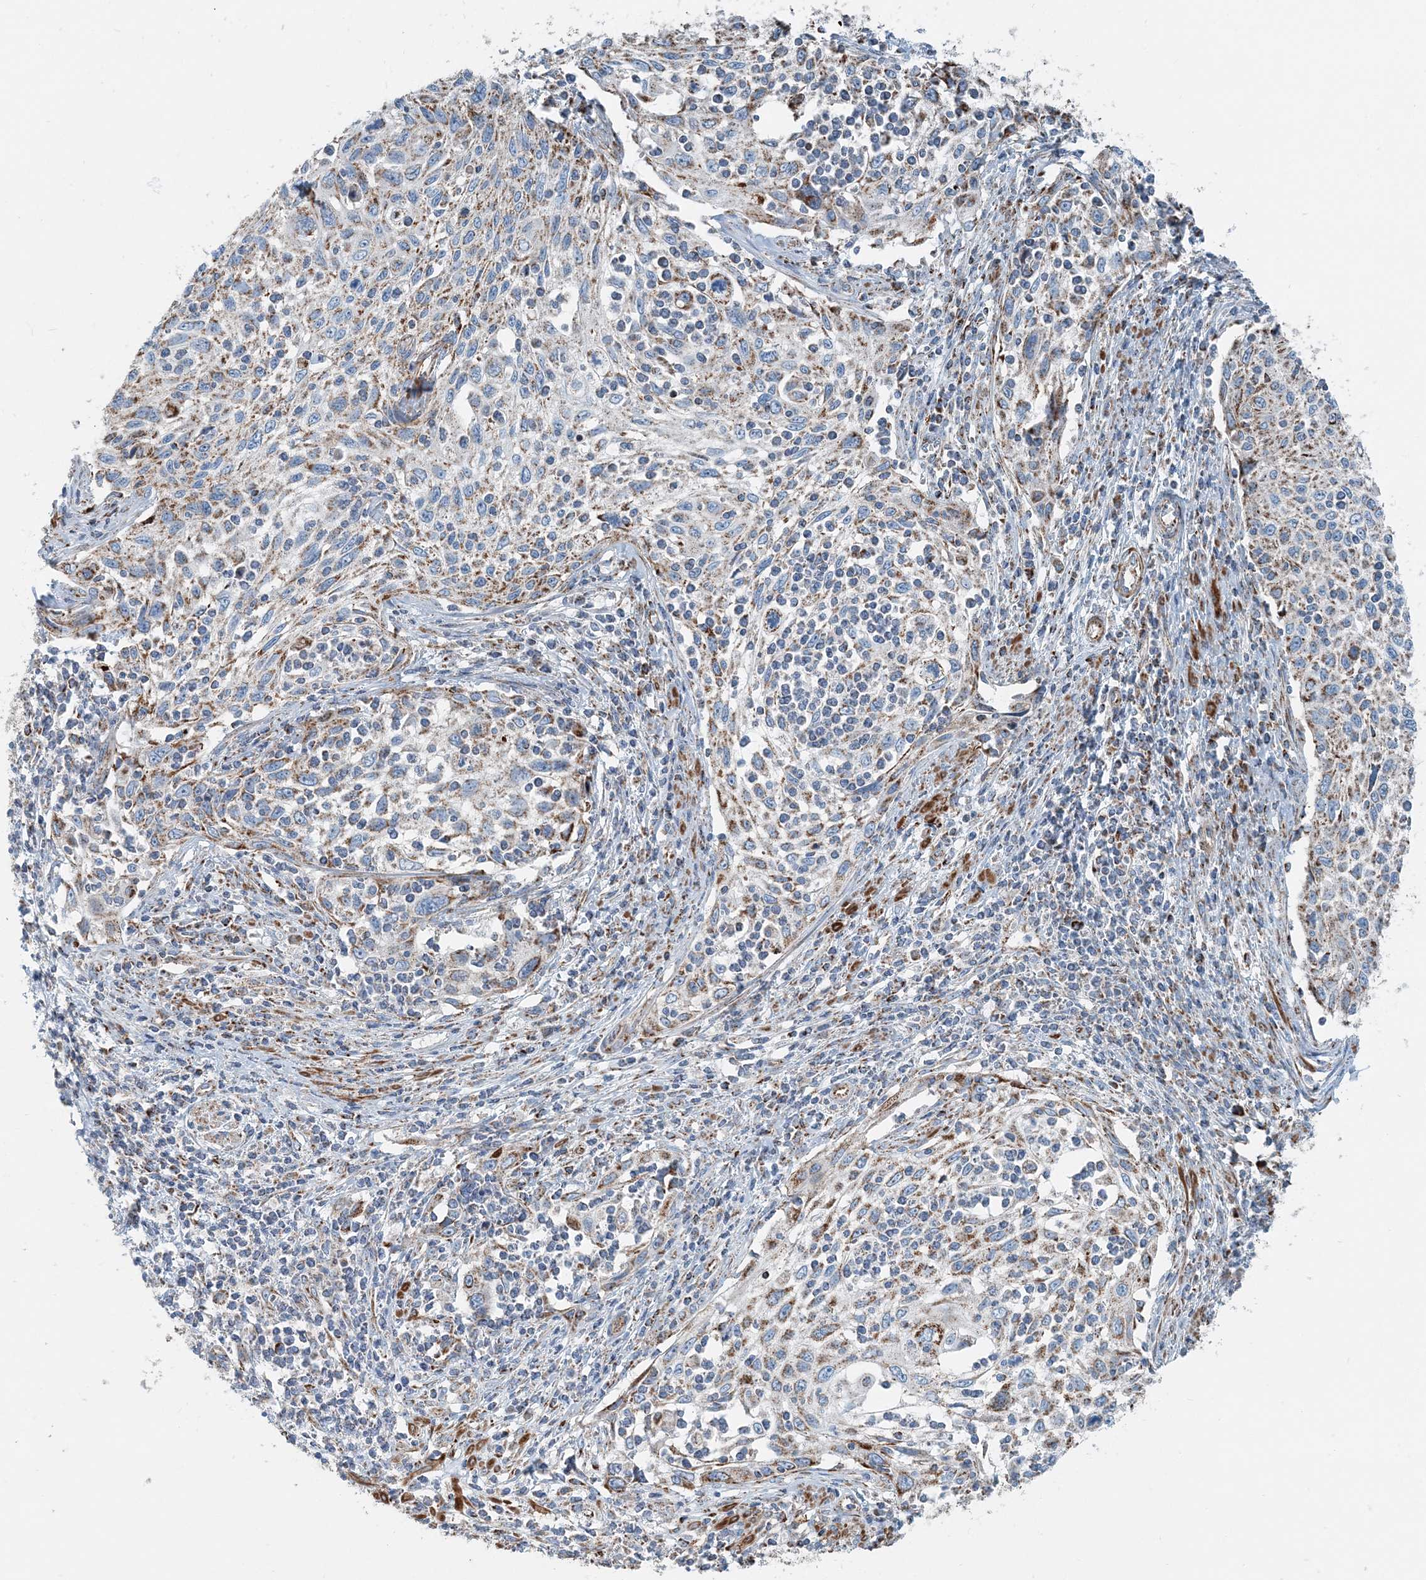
{"staining": {"intensity": "moderate", "quantity": "25%-75%", "location": "cytoplasmic/membranous"}, "tissue": "cervical cancer", "cell_type": "Tumor cells", "image_type": "cancer", "snomed": [{"axis": "morphology", "description": "Squamous cell carcinoma, NOS"}, {"axis": "topography", "description": "Cervix"}], "caption": "Cervical squamous cell carcinoma stained with a protein marker reveals moderate staining in tumor cells.", "gene": "INTU", "patient": {"sex": "female", "age": 70}}